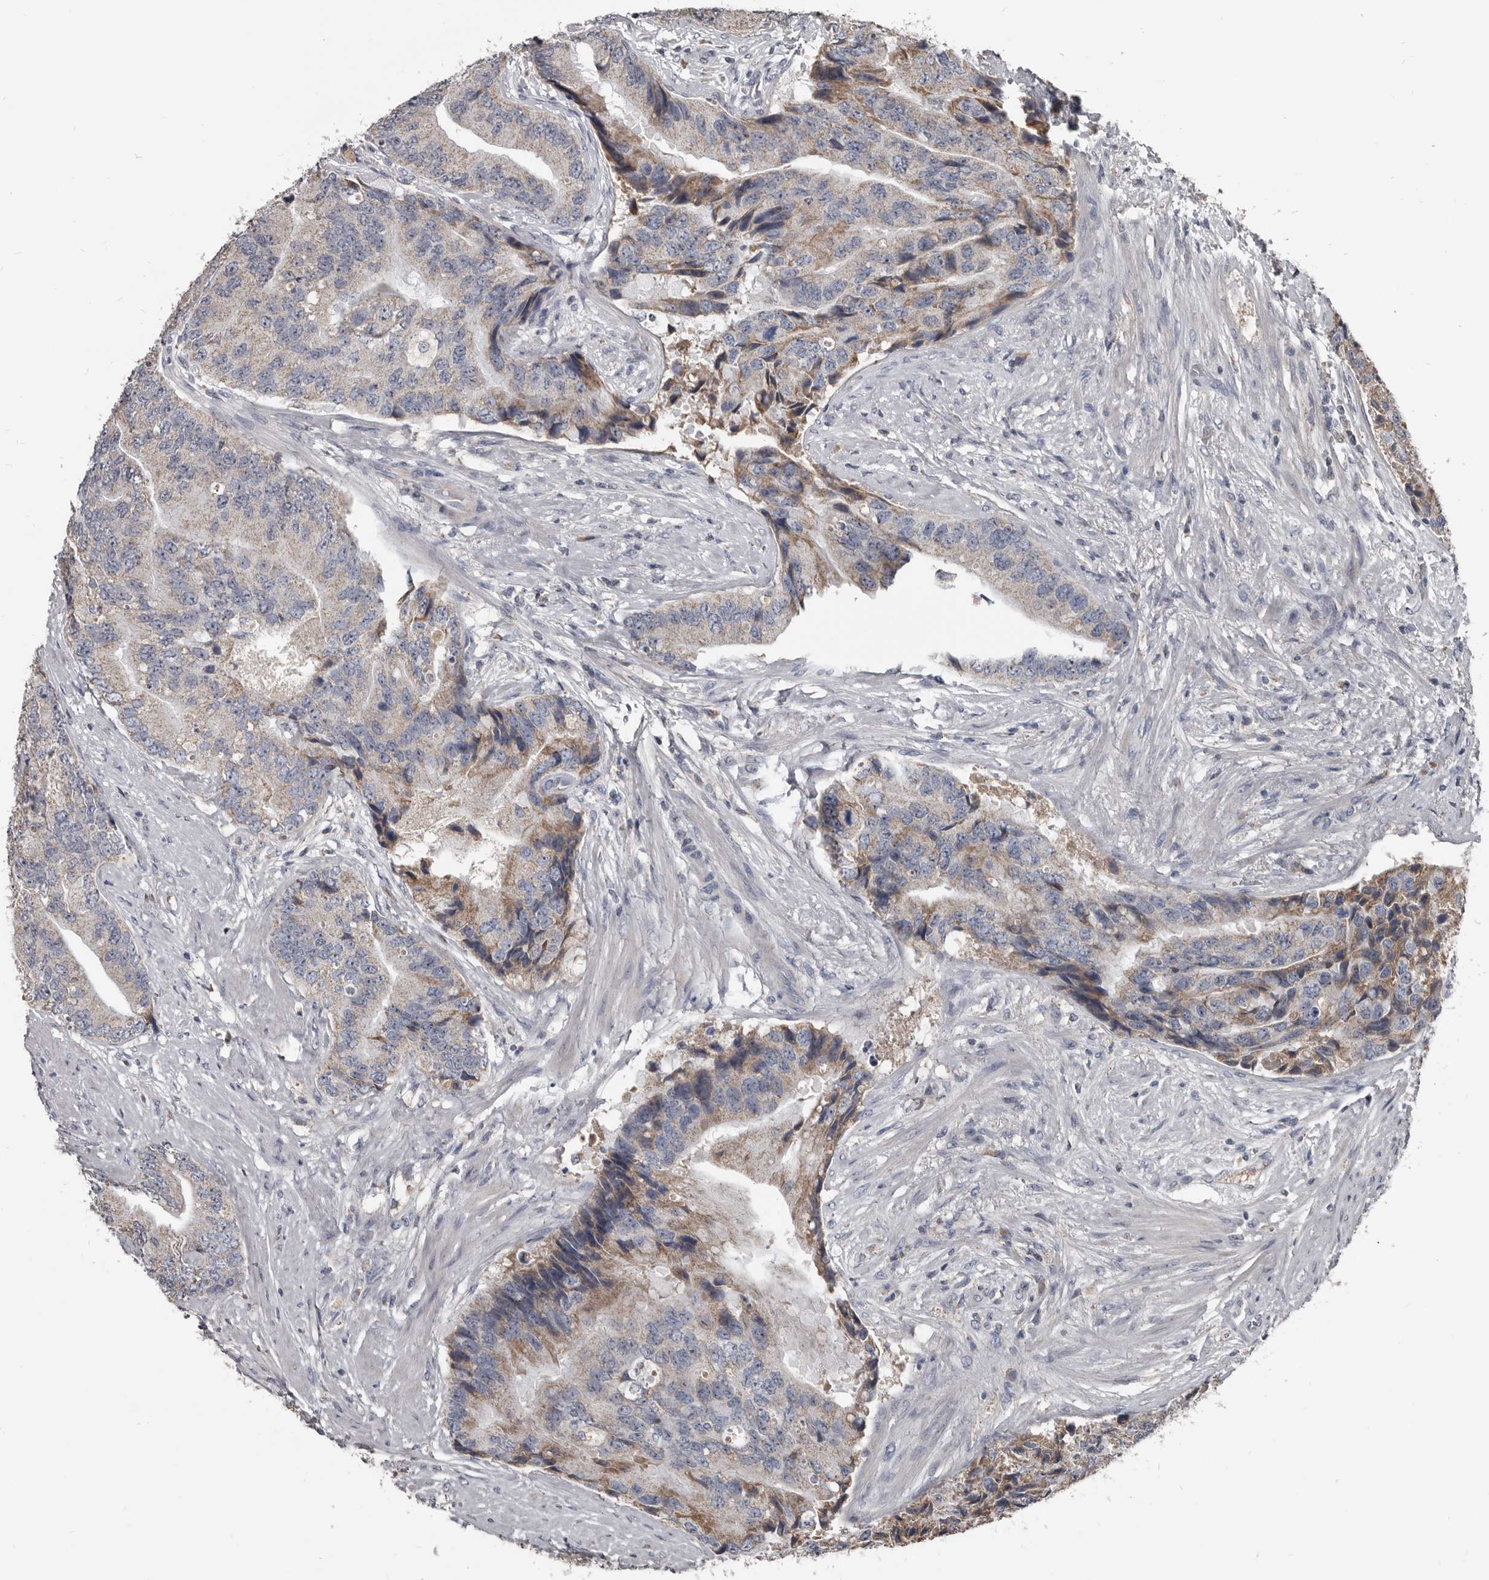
{"staining": {"intensity": "moderate", "quantity": "<25%", "location": "cytoplasmic/membranous"}, "tissue": "prostate cancer", "cell_type": "Tumor cells", "image_type": "cancer", "snomed": [{"axis": "morphology", "description": "Adenocarcinoma, High grade"}, {"axis": "topography", "description": "Prostate"}], "caption": "Protein expression analysis of human prostate cancer (adenocarcinoma (high-grade)) reveals moderate cytoplasmic/membranous expression in about <25% of tumor cells.", "gene": "GREB1", "patient": {"sex": "male", "age": 70}}